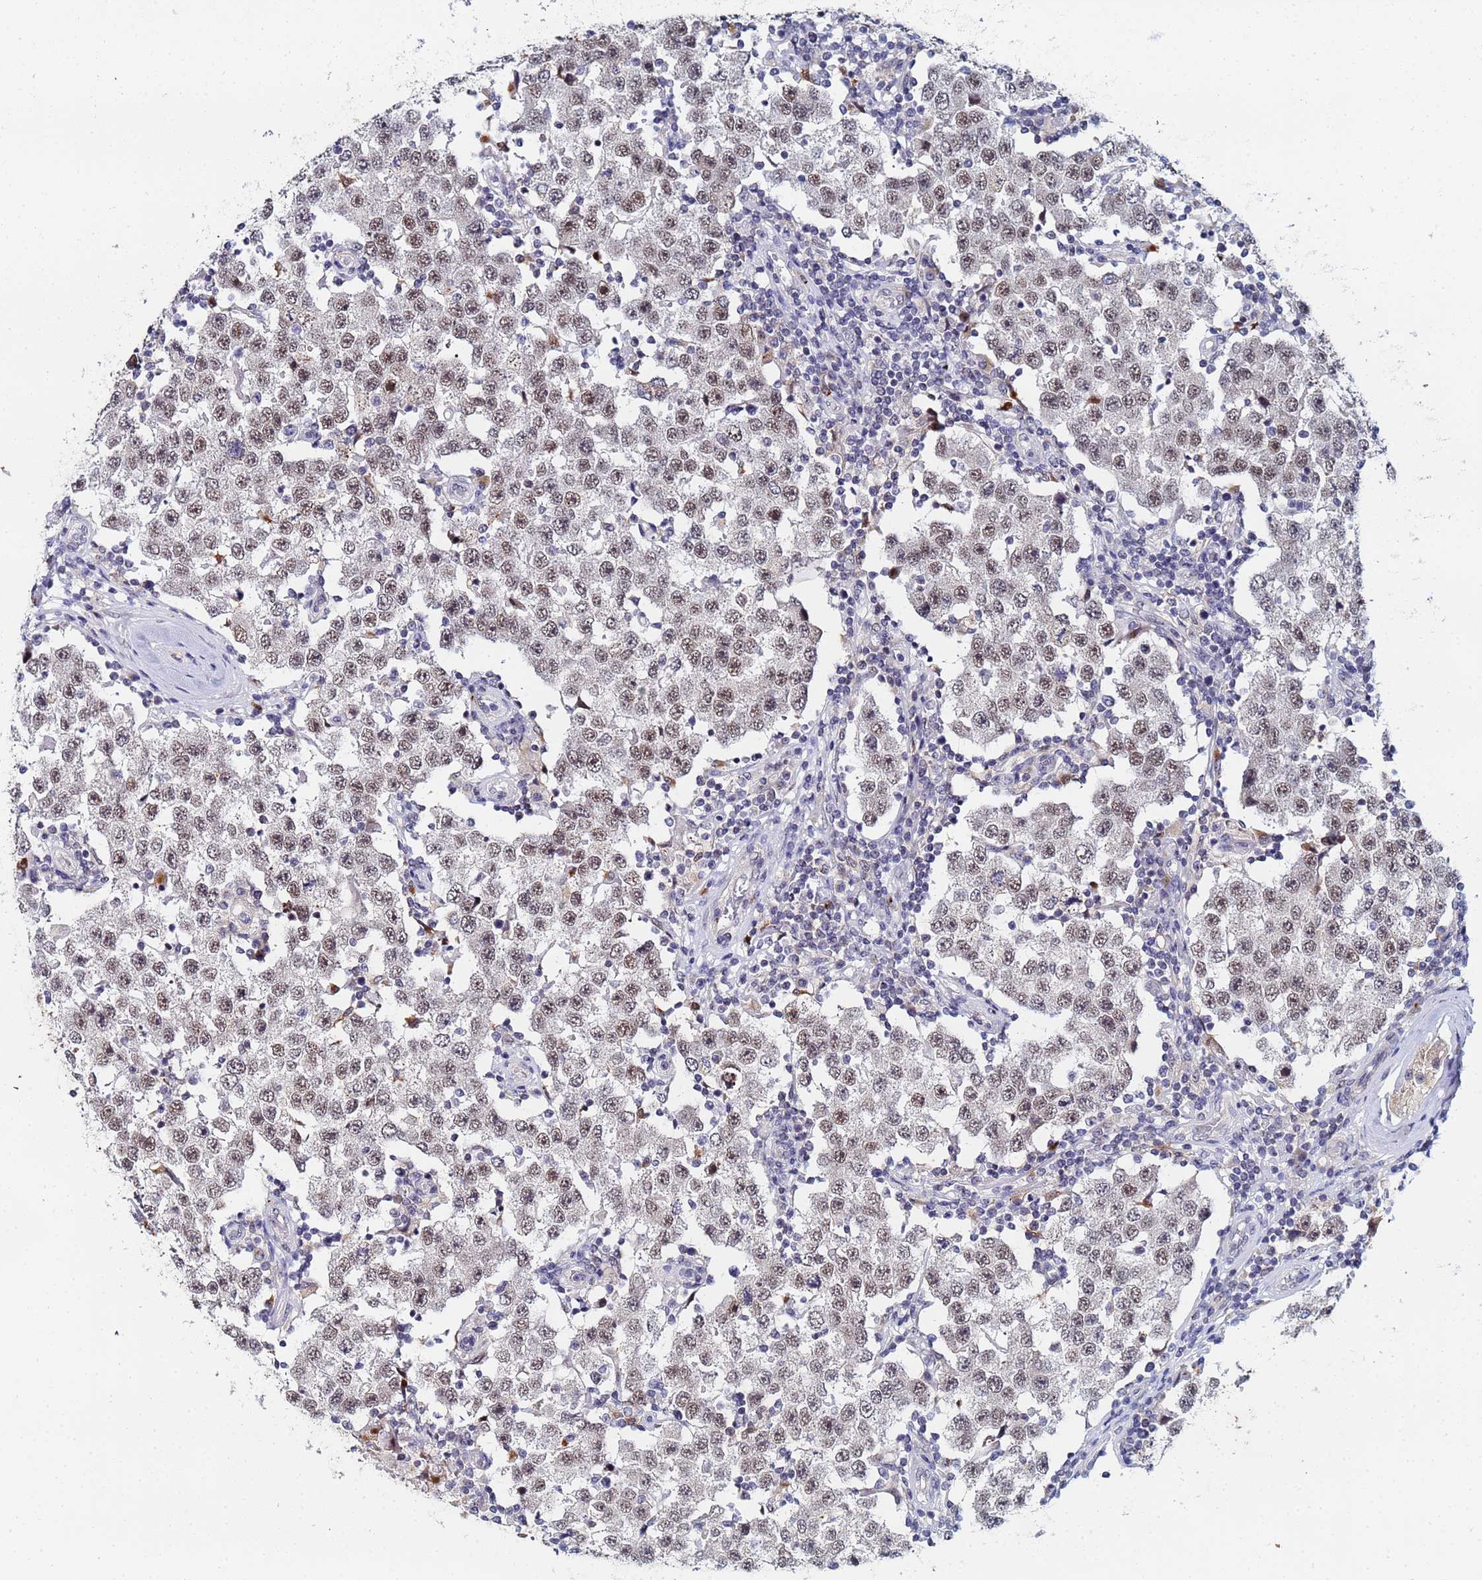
{"staining": {"intensity": "weak", "quantity": ">75%", "location": "nuclear"}, "tissue": "testis cancer", "cell_type": "Tumor cells", "image_type": "cancer", "snomed": [{"axis": "morphology", "description": "Seminoma, NOS"}, {"axis": "topography", "description": "Testis"}], "caption": "Immunohistochemistry of testis cancer exhibits low levels of weak nuclear positivity in about >75% of tumor cells.", "gene": "MTCL1", "patient": {"sex": "male", "age": 34}}